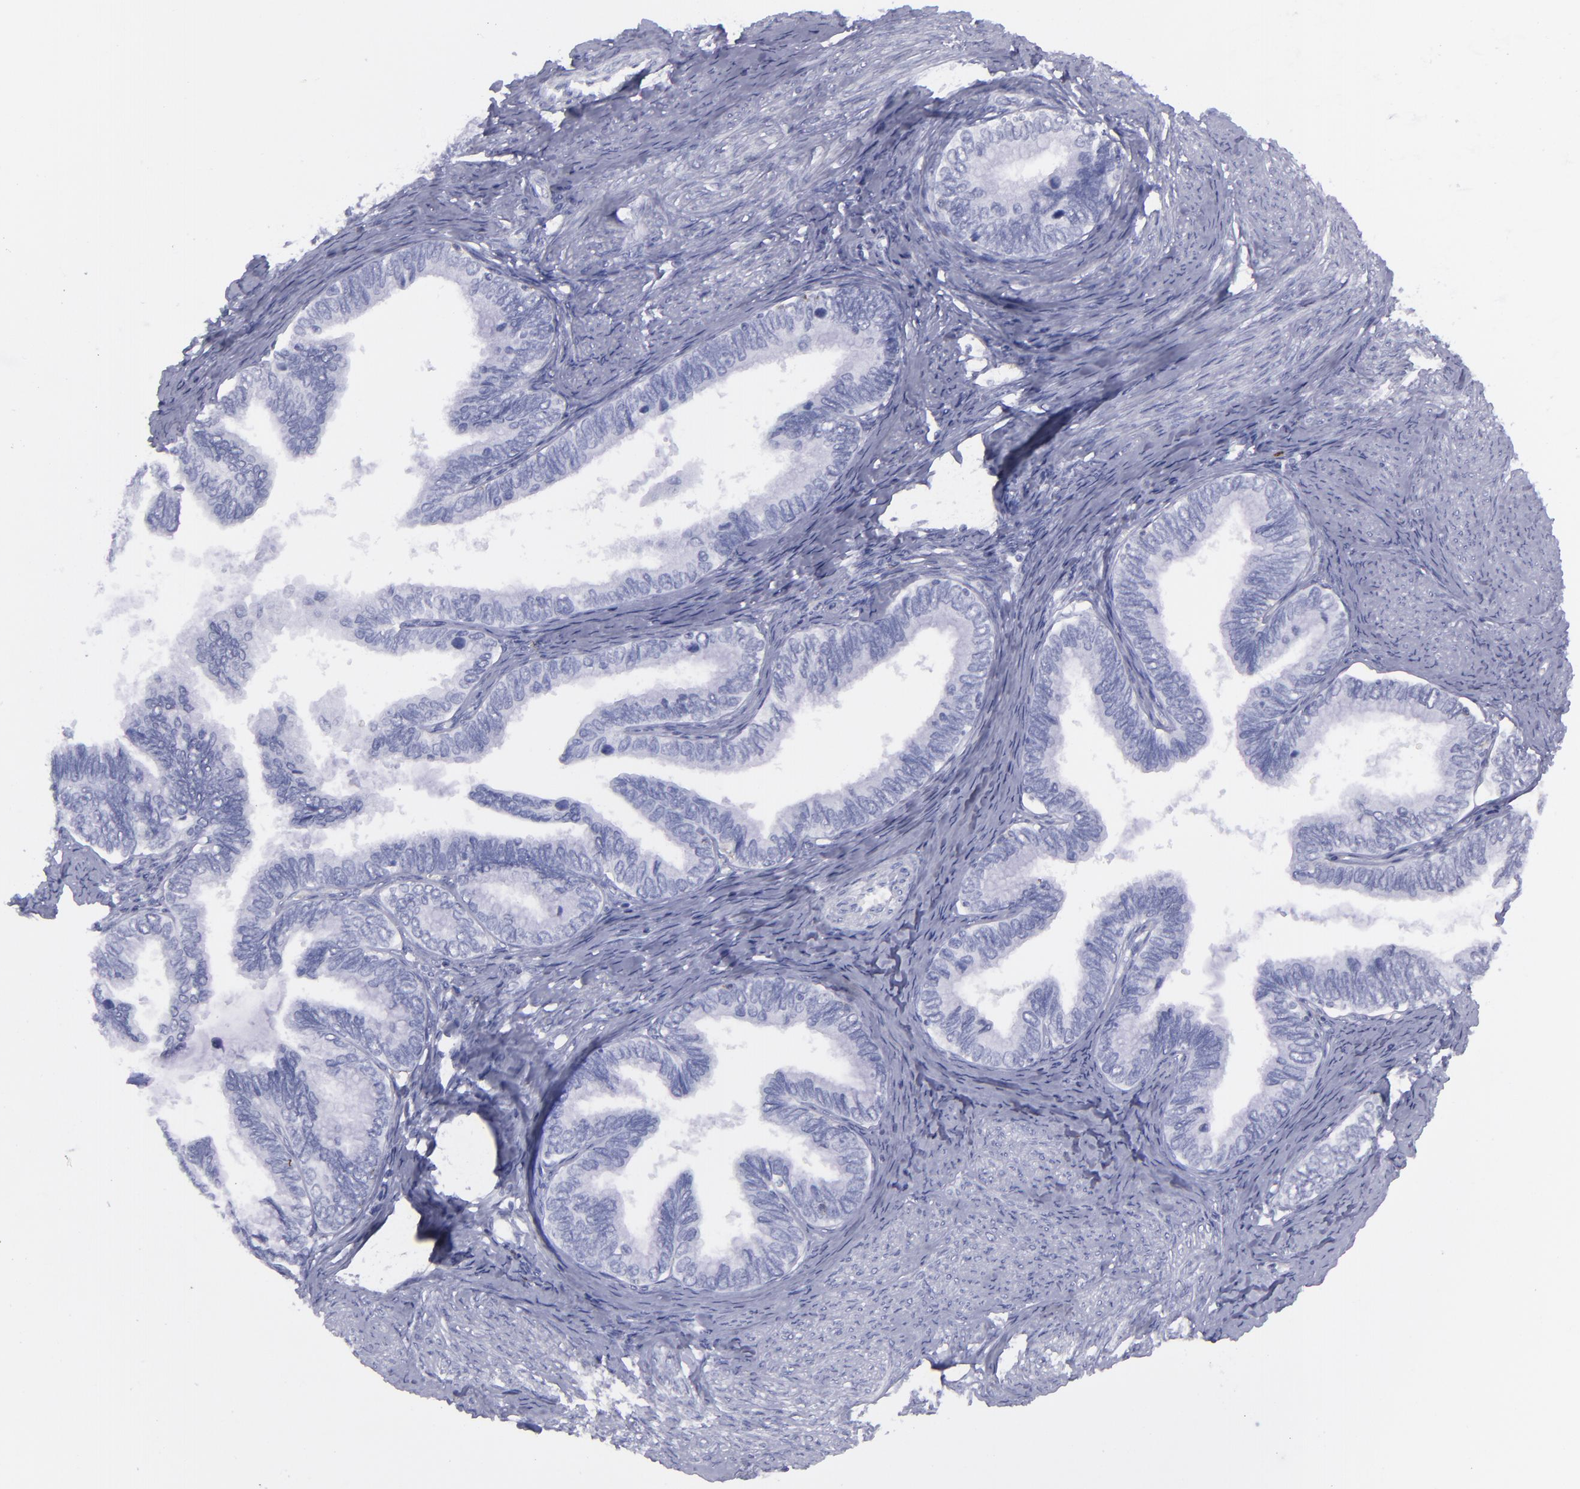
{"staining": {"intensity": "negative", "quantity": "none", "location": "none"}, "tissue": "cervical cancer", "cell_type": "Tumor cells", "image_type": "cancer", "snomed": [{"axis": "morphology", "description": "Adenocarcinoma, NOS"}, {"axis": "topography", "description": "Cervix"}], "caption": "Immunohistochemistry image of human cervical cancer (adenocarcinoma) stained for a protein (brown), which reveals no expression in tumor cells.", "gene": "SELPLG", "patient": {"sex": "female", "age": 49}}